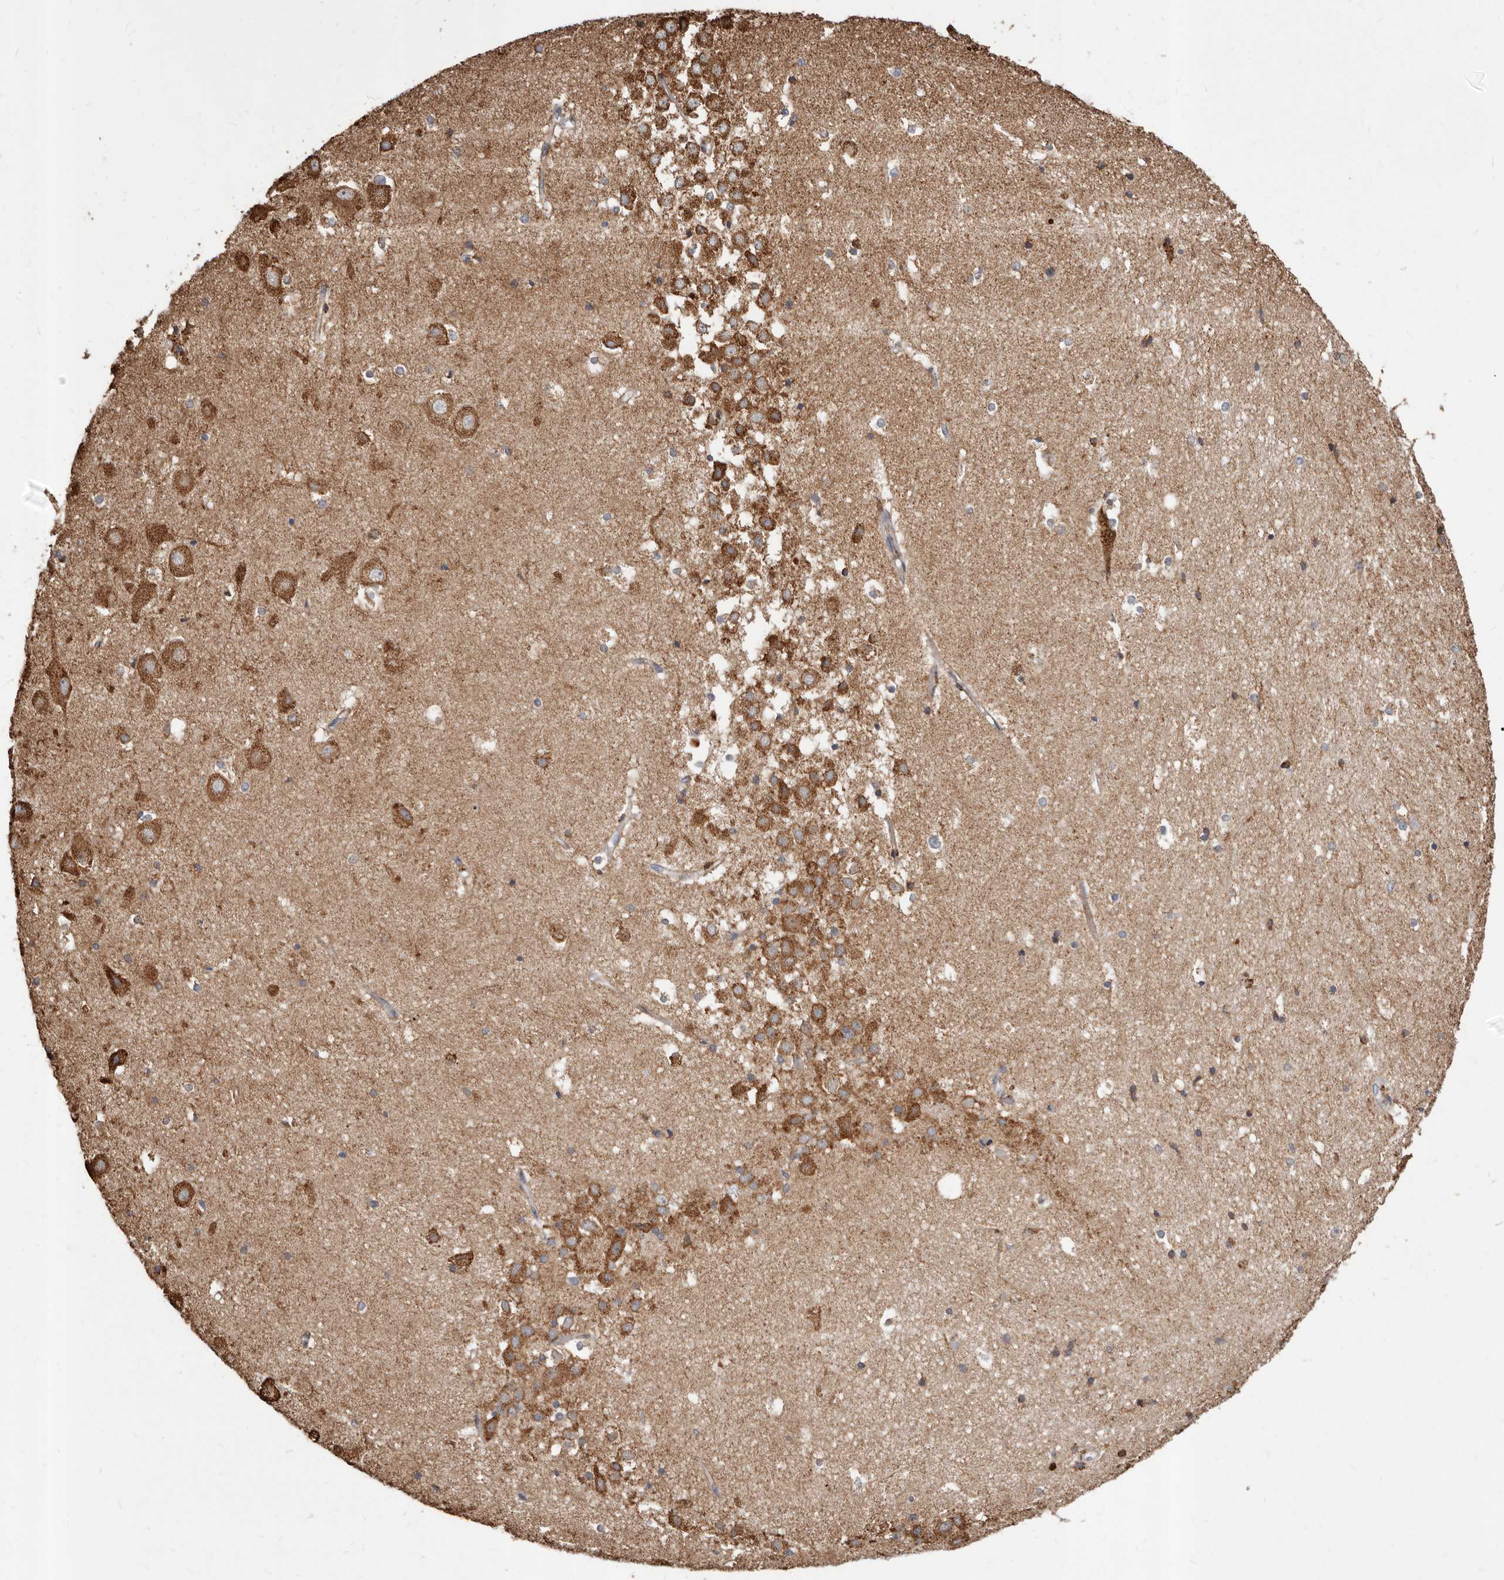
{"staining": {"intensity": "weak", "quantity": "<25%", "location": "cytoplasmic/membranous"}, "tissue": "hippocampus", "cell_type": "Glial cells", "image_type": "normal", "snomed": [{"axis": "morphology", "description": "Normal tissue, NOS"}, {"axis": "topography", "description": "Hippocampus"}], "caption": "IHC micrograph of unremarkable hippocampus: human hippocampus stained with DAB (3,3'-diaminobenzidine) shows no significant protein staining in glial cells. Brightfield microscopy of immunohistochemistry (IHC) stained with DAB (brown) and hematoxylin (blue), captured at high magnification.", "gene": "STEAP2", "patient": {"sex": "female", "age": 52}}